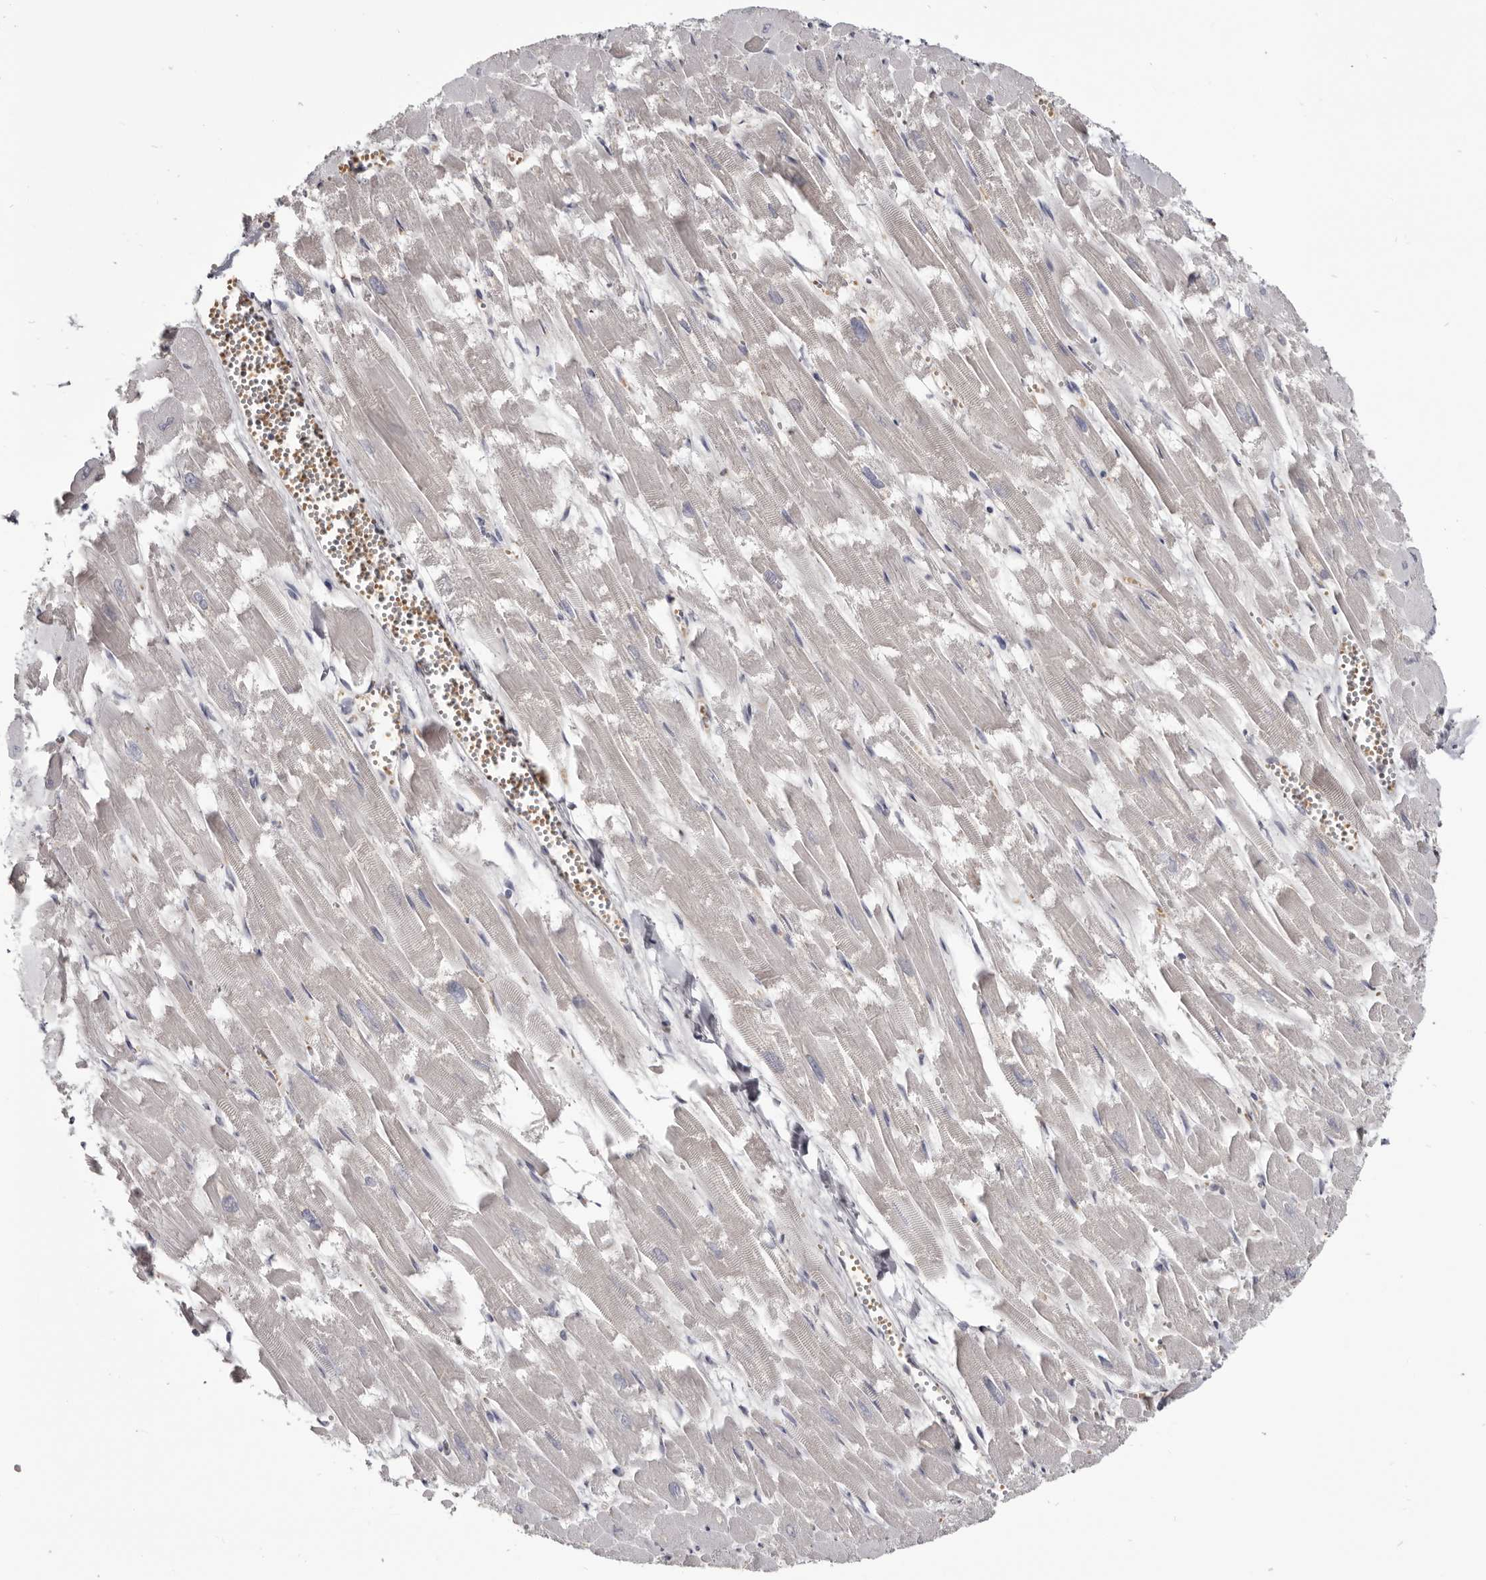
{"staining": {"intensity": "weak", "quantity": "<25%", "location": "nuclear"}, "tissue": "heart muscle", "cell_type": "Cardiomyocytes", "image_type": "normal", "snomed": [{"axis": "morphology", "description": "Normal tissue, NOS"}, {"axis": "topography", "description": "Heart"}], "caption": "High power microscopy image of an immunohistochemistry micrograph of normal heart muscle, revealing no significant staining in cardiomyocytes.", "gene": "CGN", "patient": {"sex": "male", "age": 54}}